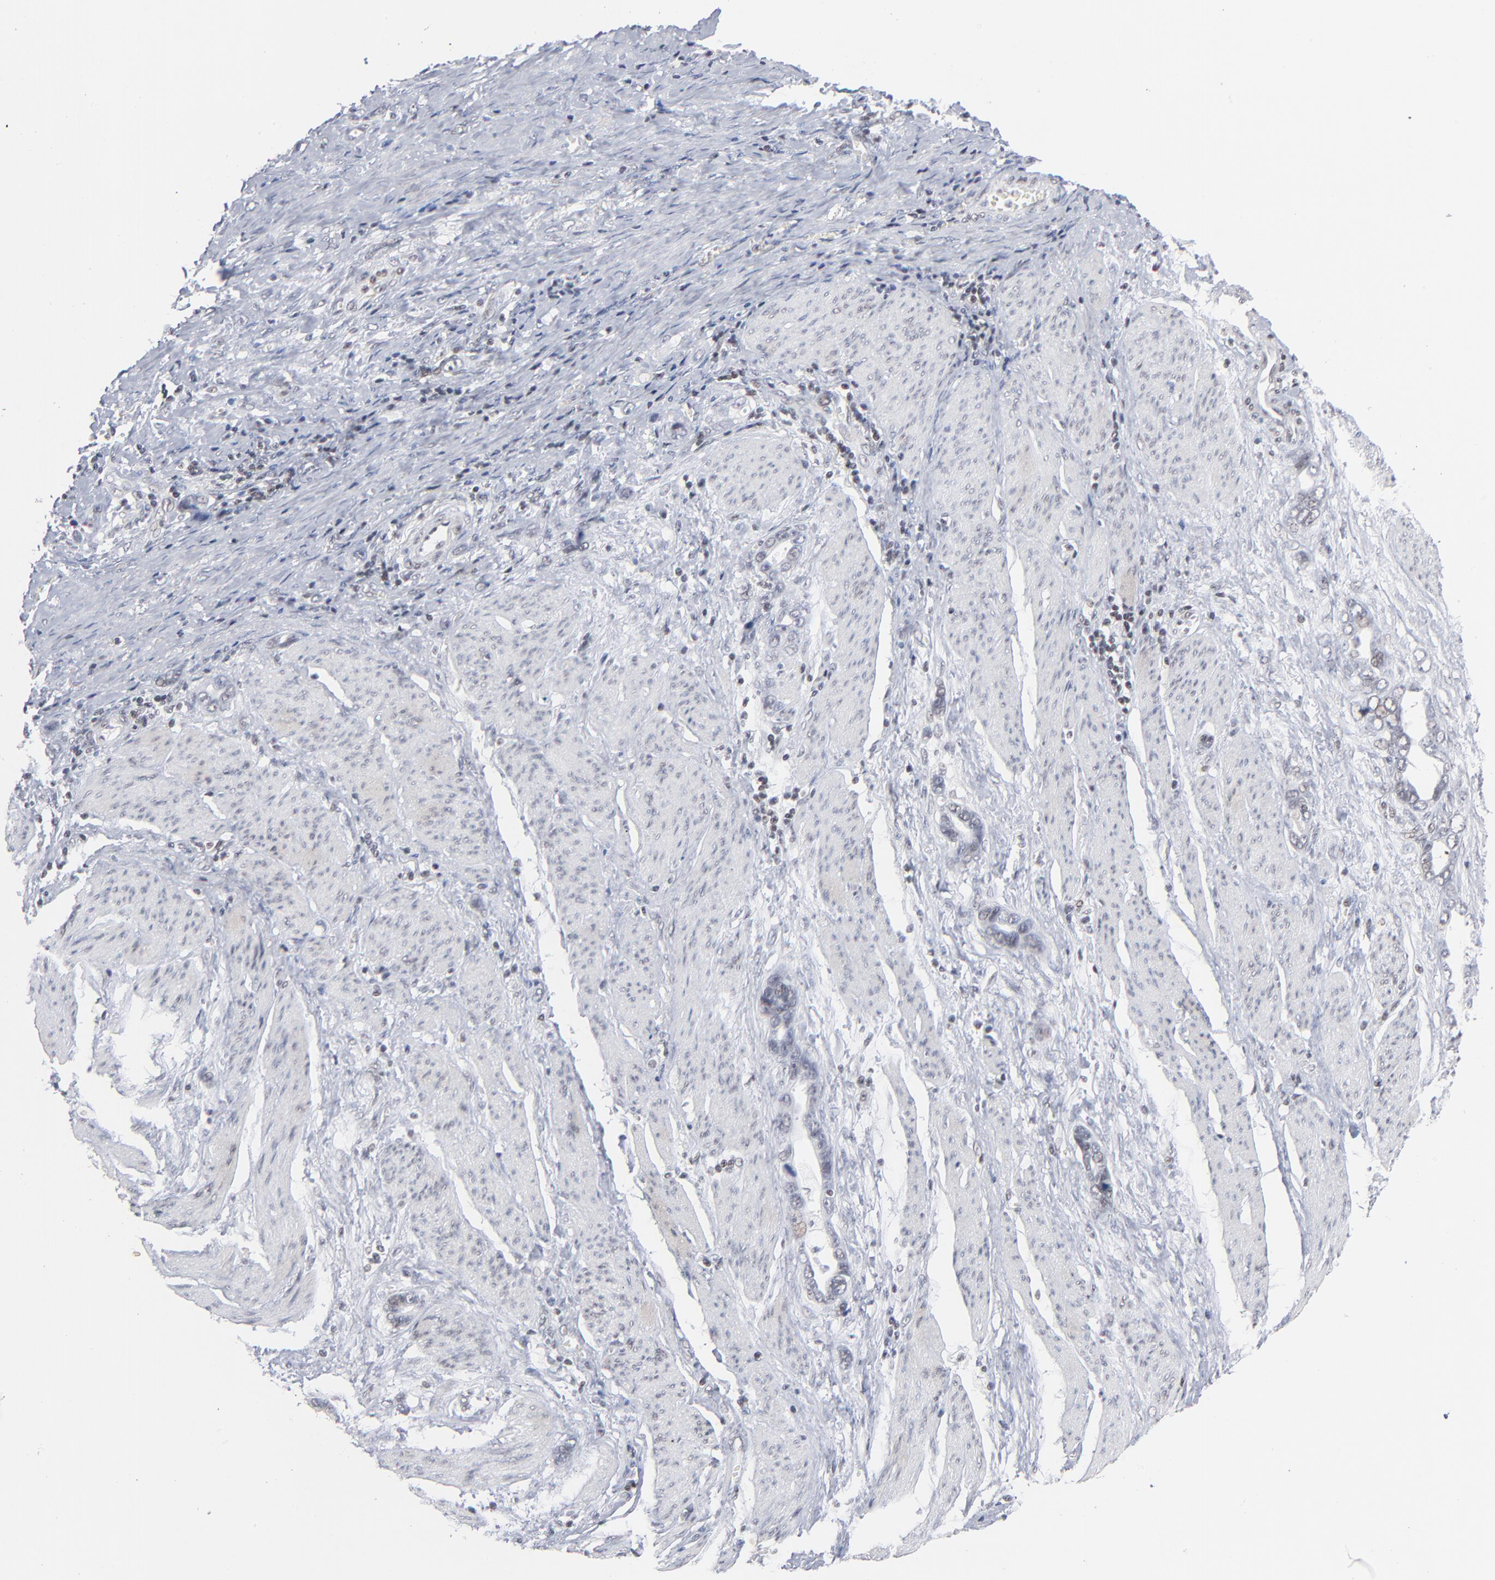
{"staining": {"intensity": "negative", "quantity": "none", "location": "none"}, "tissue": "stomach cancer", "cell_type": "Tumor cells", "image_type": "cancer", "snomed": [{"axis": "morphology", "description": "Adenocarcinoma, NOS"}, {"axis": "topography", "description": "Stomach"}], "caption": "DAB immunohistochemical staining of human stomach cancer exhibits no significant staining in tumor cells.", "gene": "ZNF143", "patient": {"sex": "male", "age": 78}}